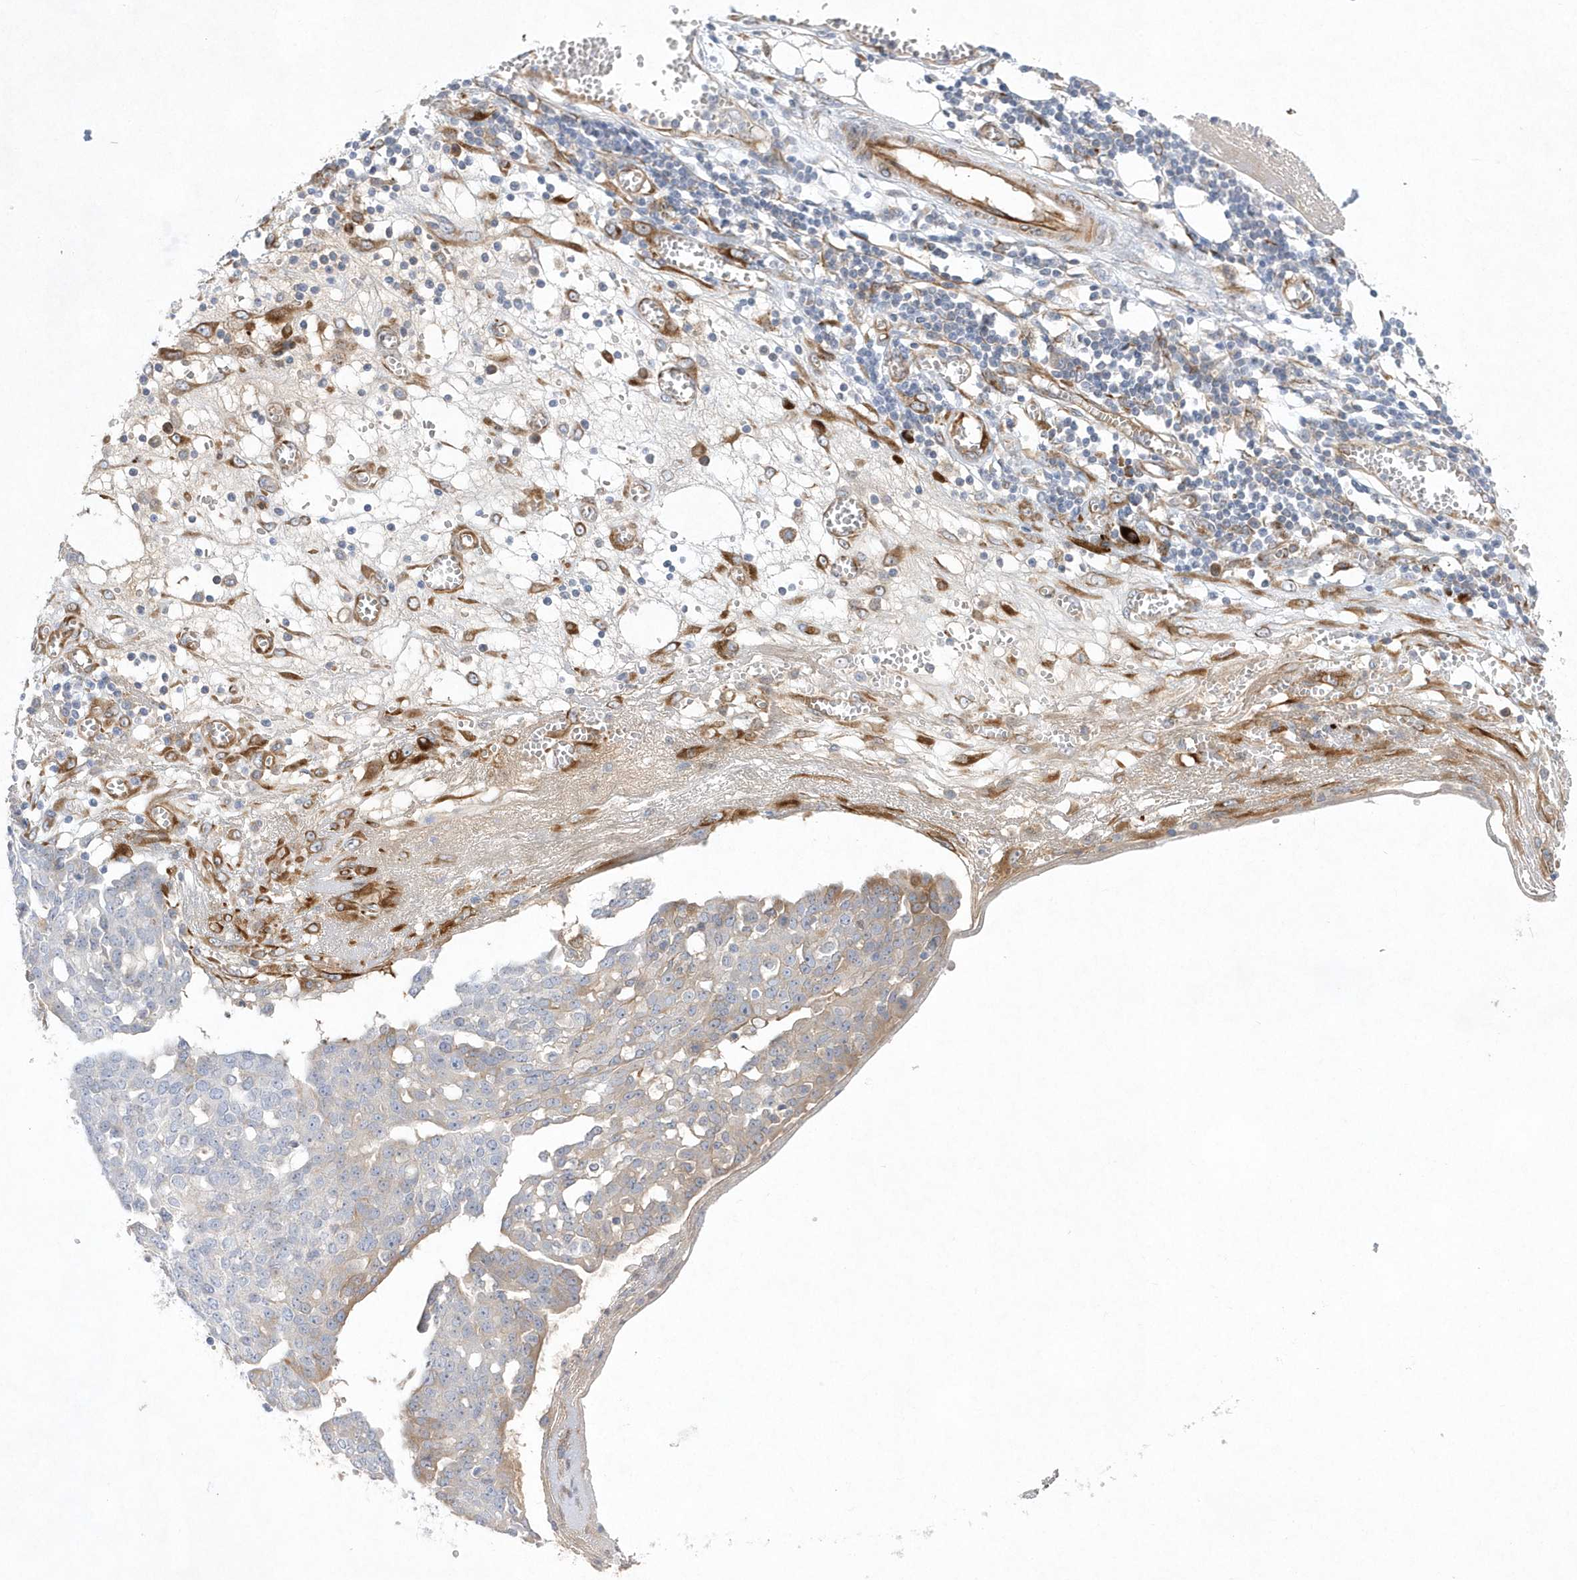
{"staining": {"intensity": "weak", "quantity": "<25%", "location": "cytoplasmic/membranous"}, "tissue": "ovarian cancer", "cell_type": "Tumor cells", "image_type": "cancer", "snomed": [{"axis": "morphology", "description": "Cystadenocarcinoma, serous, NOS"}, {"axis": "topography", "description": "Soft tissue"}, {"axis": "topography", "description": "Ovary"}], "caption": "The micrograph reveals no significant positivity in tumor cells of ovarian cancer.", "gene": "TMEM132B", "patient": {"sex": "female", "age": 57}}